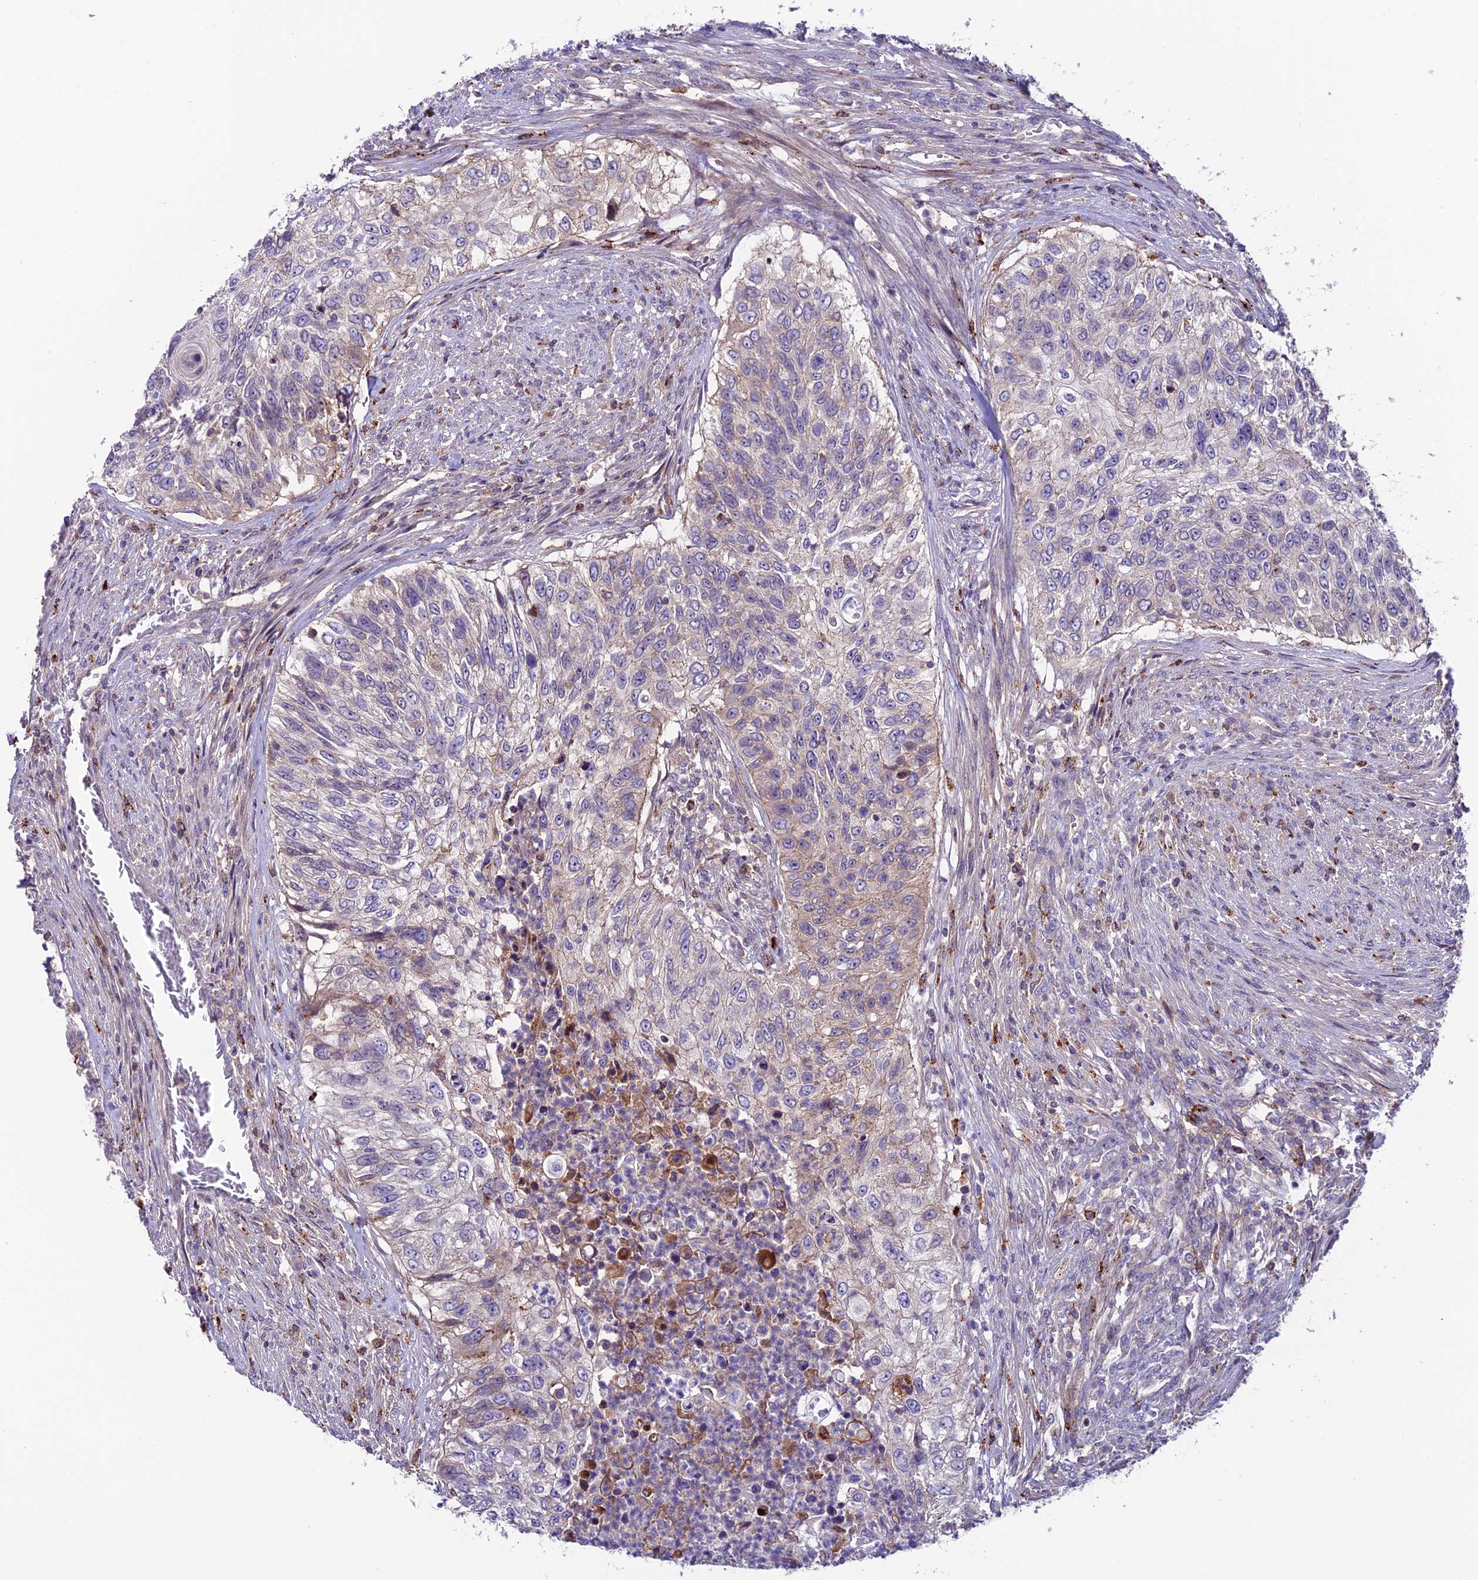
{"staining": {"intensity": "weak", "quantity": "<25%", "location": "cytoplasmic/membranous"}, "tissue": "urothelial cancer", "cell_type": "Tumor cells", "image_type": "cancer", "snomed": [{"axis": "morphology", "description": "Urothelial carcinoma, High grade"}, {"axis": "topography", "description": "Urinary bladder"}], "caption": "Tumor cells are negative for protein expression in human urothelial cancer.", "gene": "ARHGEF18", "patient": {"sex": "female", "age": 60}}